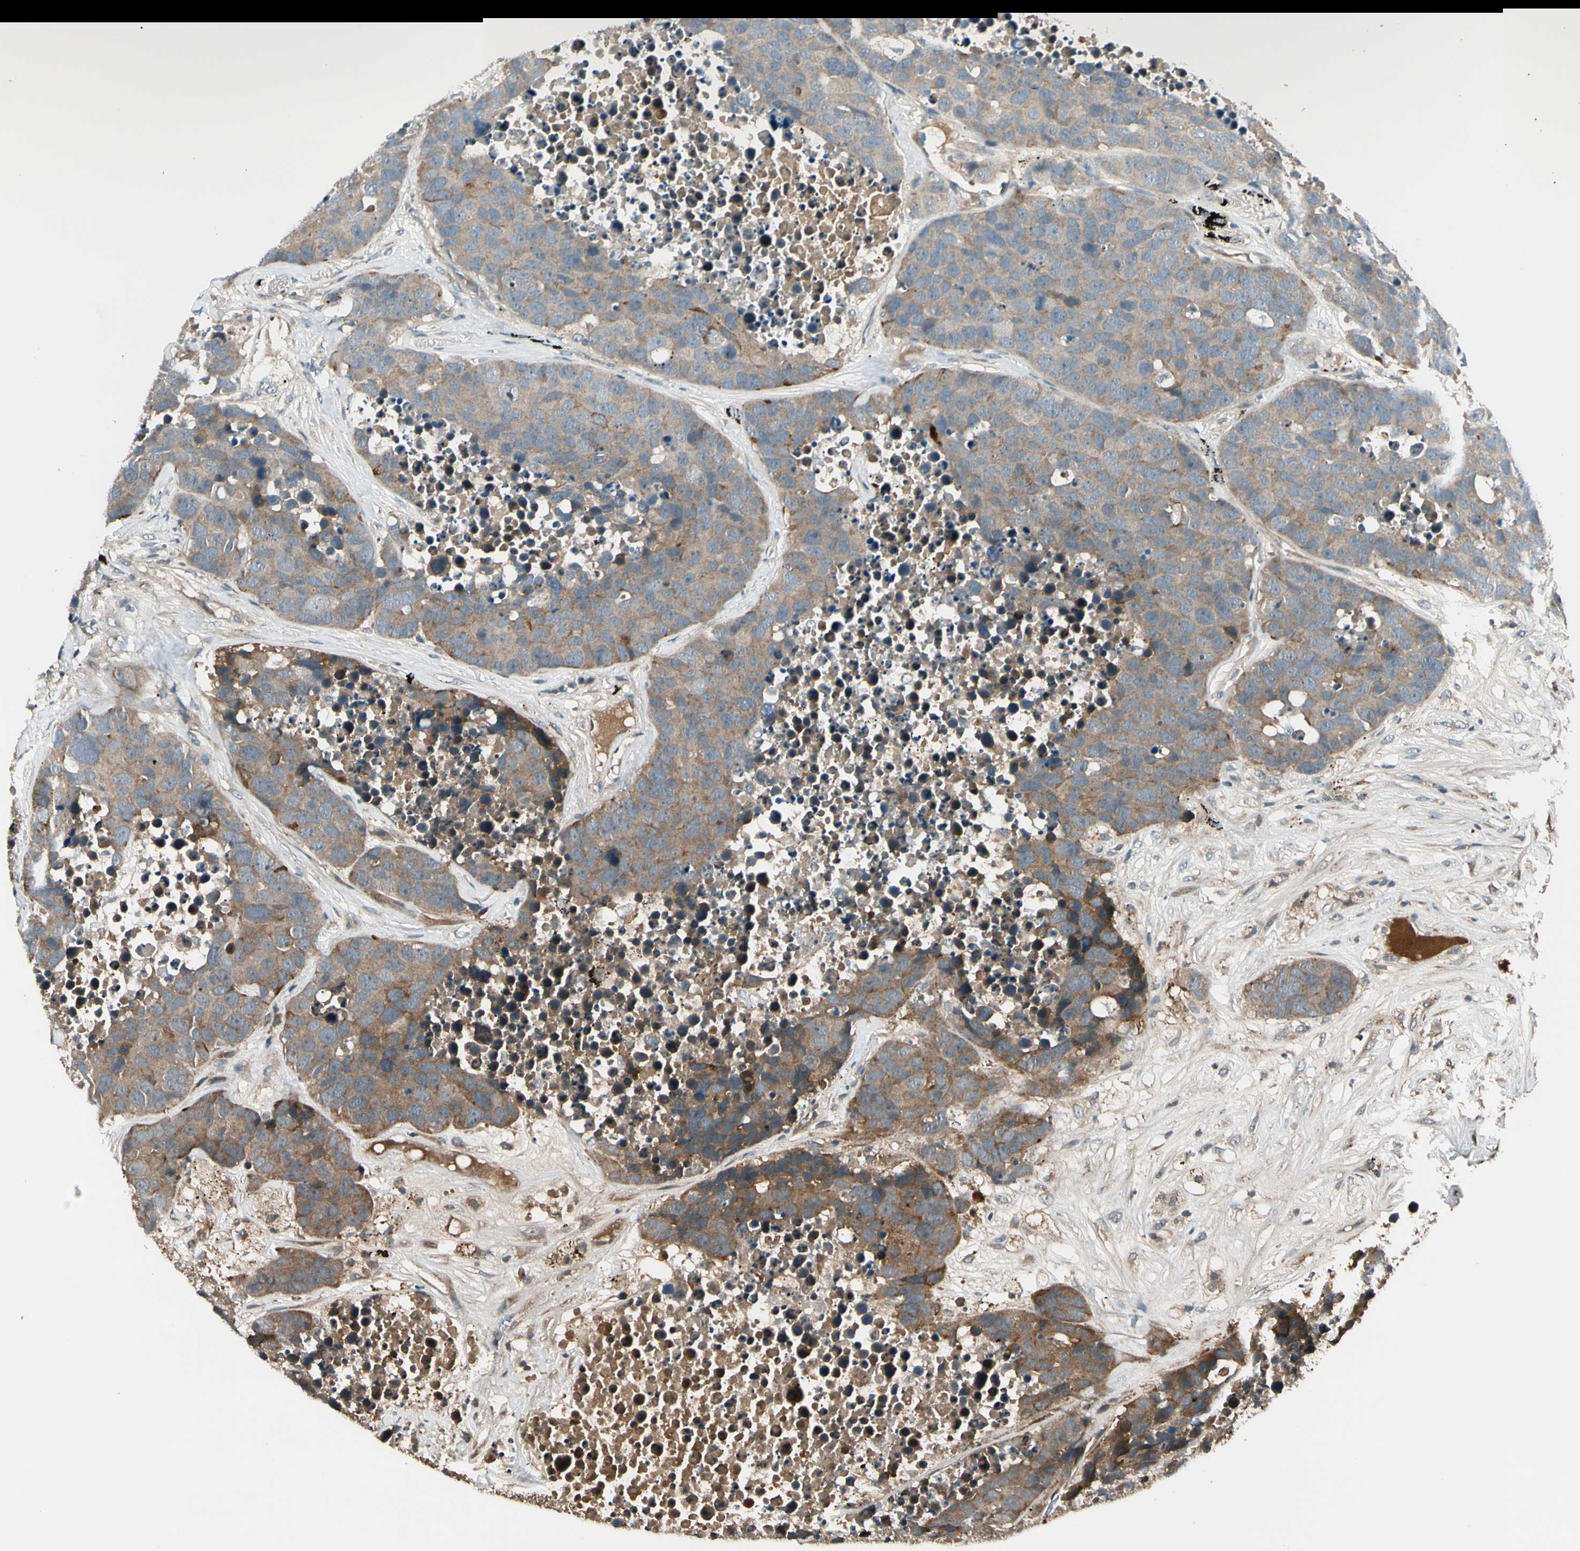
{"staining": {"intensity": "weak", "quantity": ">75%", "location": "cytoplasmic/membranous"}, "tissue": "carcinoid", "cell_type": "Tumor cells", "image_type": "cancer", "snomed": [{"axis": "morphology", "description": "Carcinoid, malignant, NOS"}, {"axis": "topography", "description": "Lung"}], "caption": "This micrograph exhibits immunohistochemistry staining of human malignant carcinoid, with low weak cytoplasmic/membranous expression in about >75% of tumor cells.", "gene": "ACVR1C", "patient": {"sex": "male", "age": 60}}